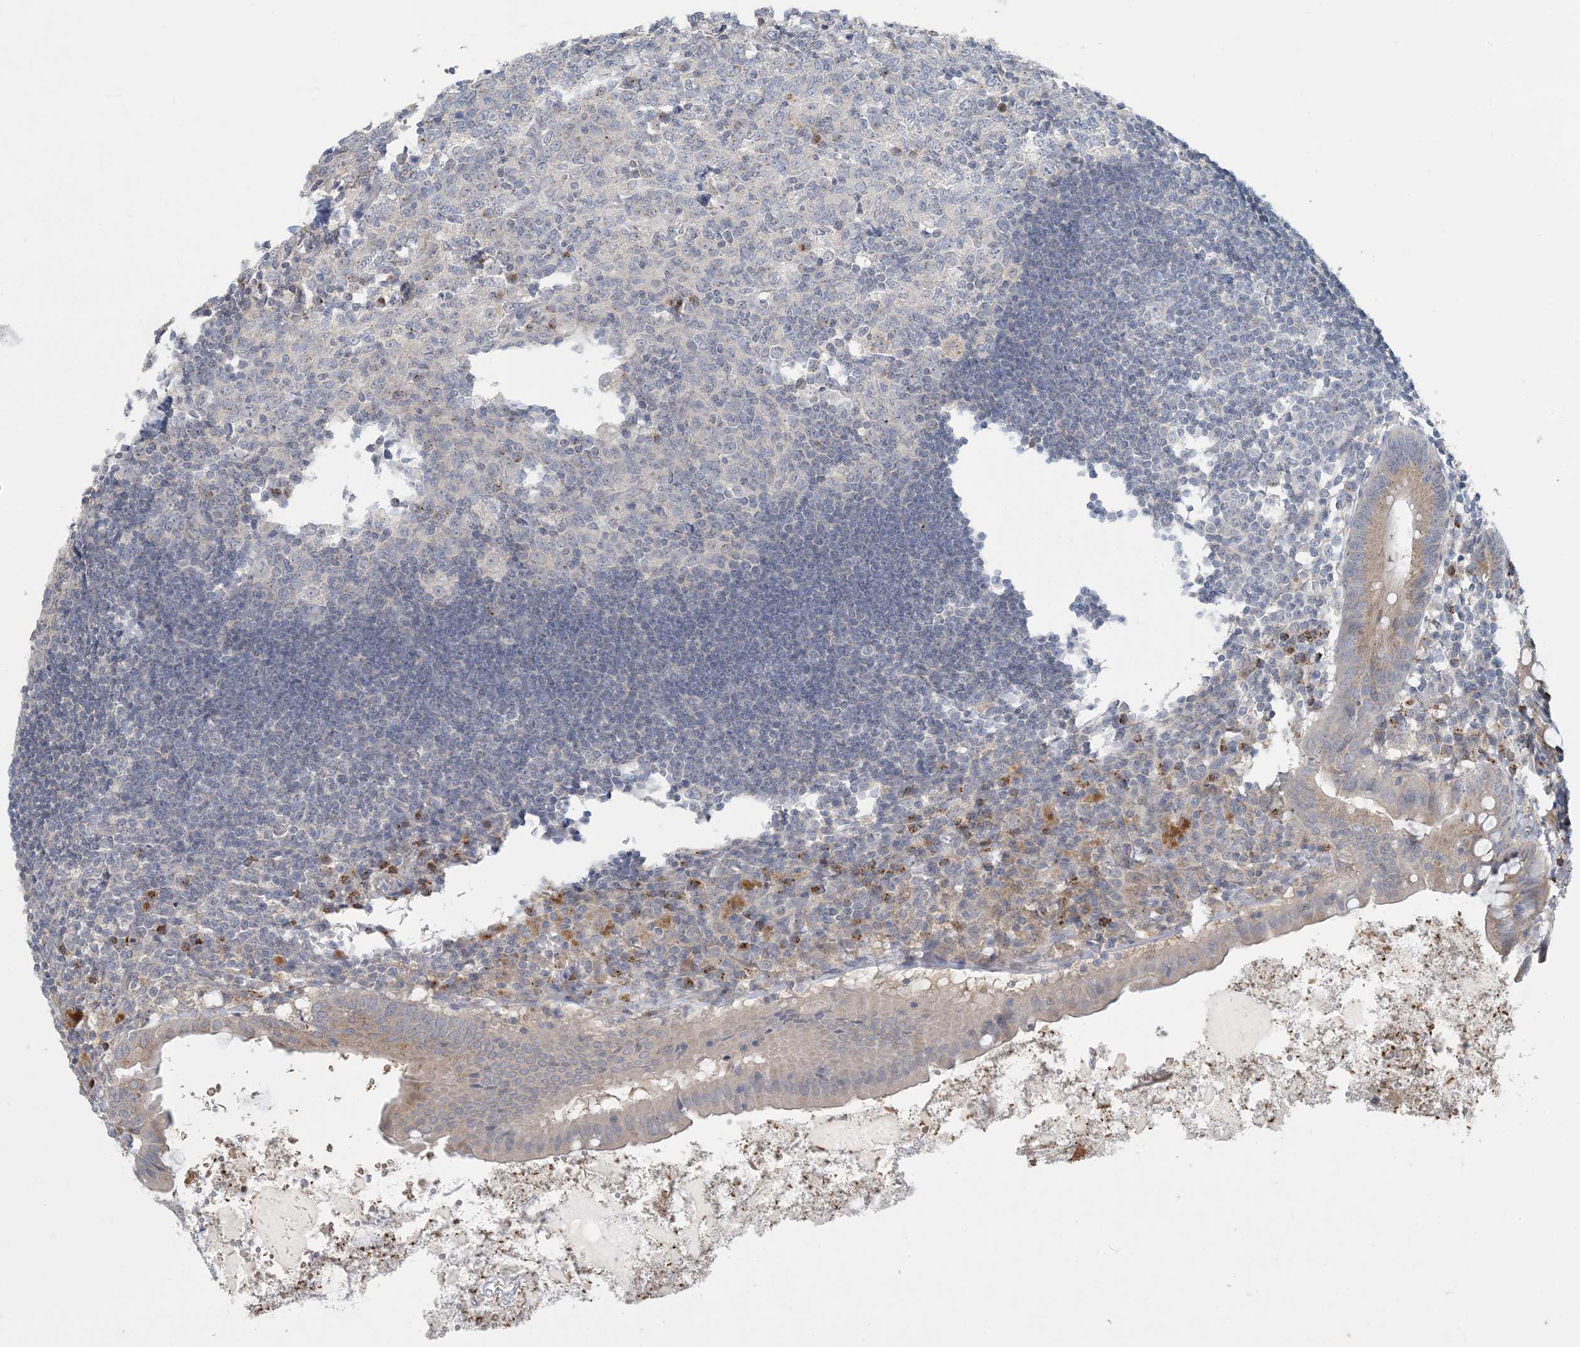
{"staining": {"intensity": "moderate", "quantity": "25%-75%", "location": "cytoplasmic/membranous"}, "tissue": "appendix", "cell_type": "Glandular cells", "image_type": "normal", "snomed": [{"axis": "morphology", "description": "Normal tissue, NOS"}, {"axis": "topography", "description": "Appendix"}], "caption": "Glandular cells display moderate cytoplasmic/membranous staining in about 25%-75% of cells in unremarkable appendix. (DAB (3,3'-diaminobenzidine) IHC, brown staining for protein, blue staining for nuclei).", "gene": "CCDC14", "patient": {"sex": "female", "age": 54}}